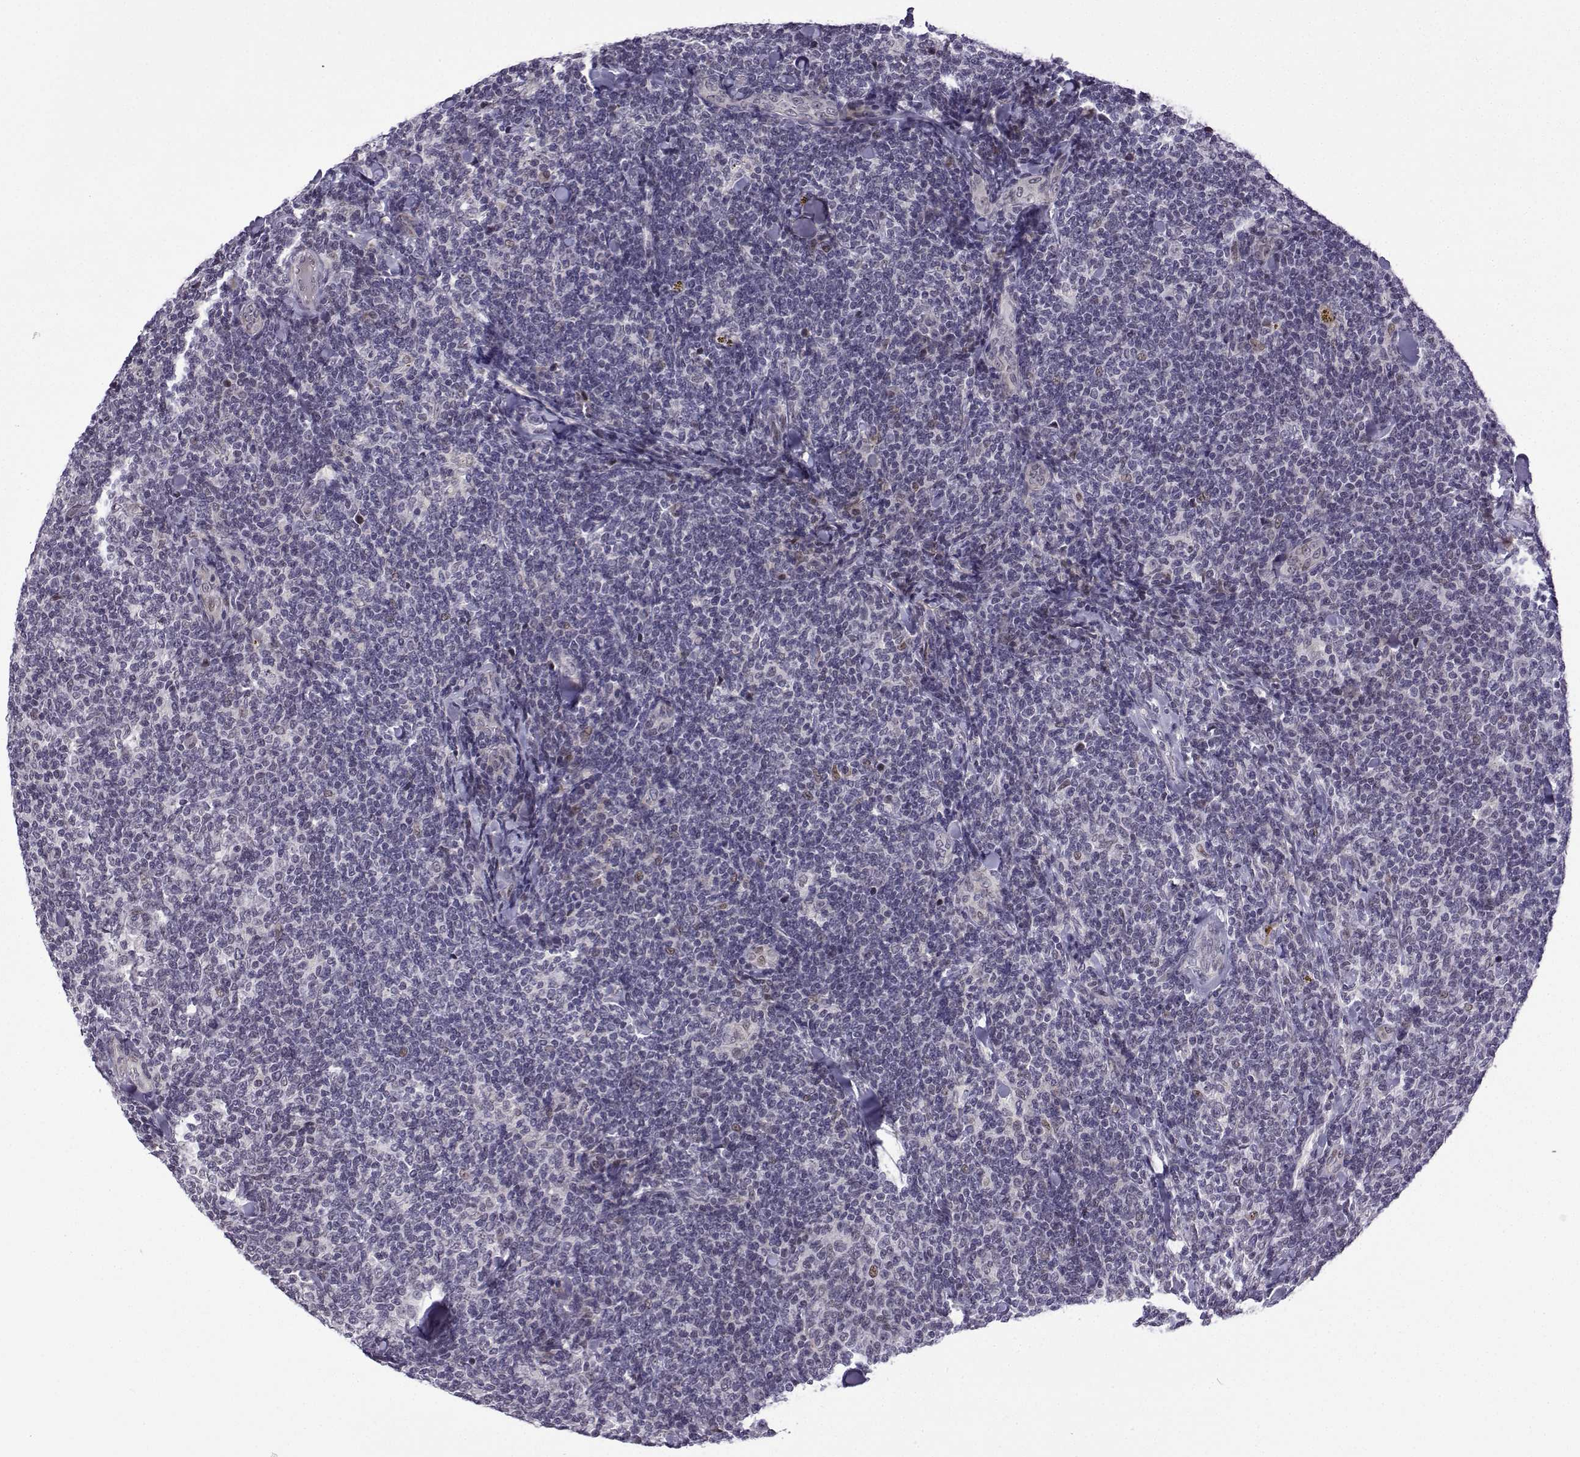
{"staining": {"intensity": "negative", "quantity": "none", "location": "none"}, "tissue": "lymphoma", "cell_type": "Tumor cells", "image_type": "cancer", "snomed": [{"axis": "morphology", "description": "Malignant lymphoma, non-Hodgkin's type, Low grade"}, {"axis": "topography", "description": "Lymph node"}], "caption": "Photomicrograph shows no significant protein staining in tumor cells of malignant lymphoma, non-Hodgkin's type (low-grade).", "gene": "FGF3", "patient": {"sex": "female", "age": 56}}